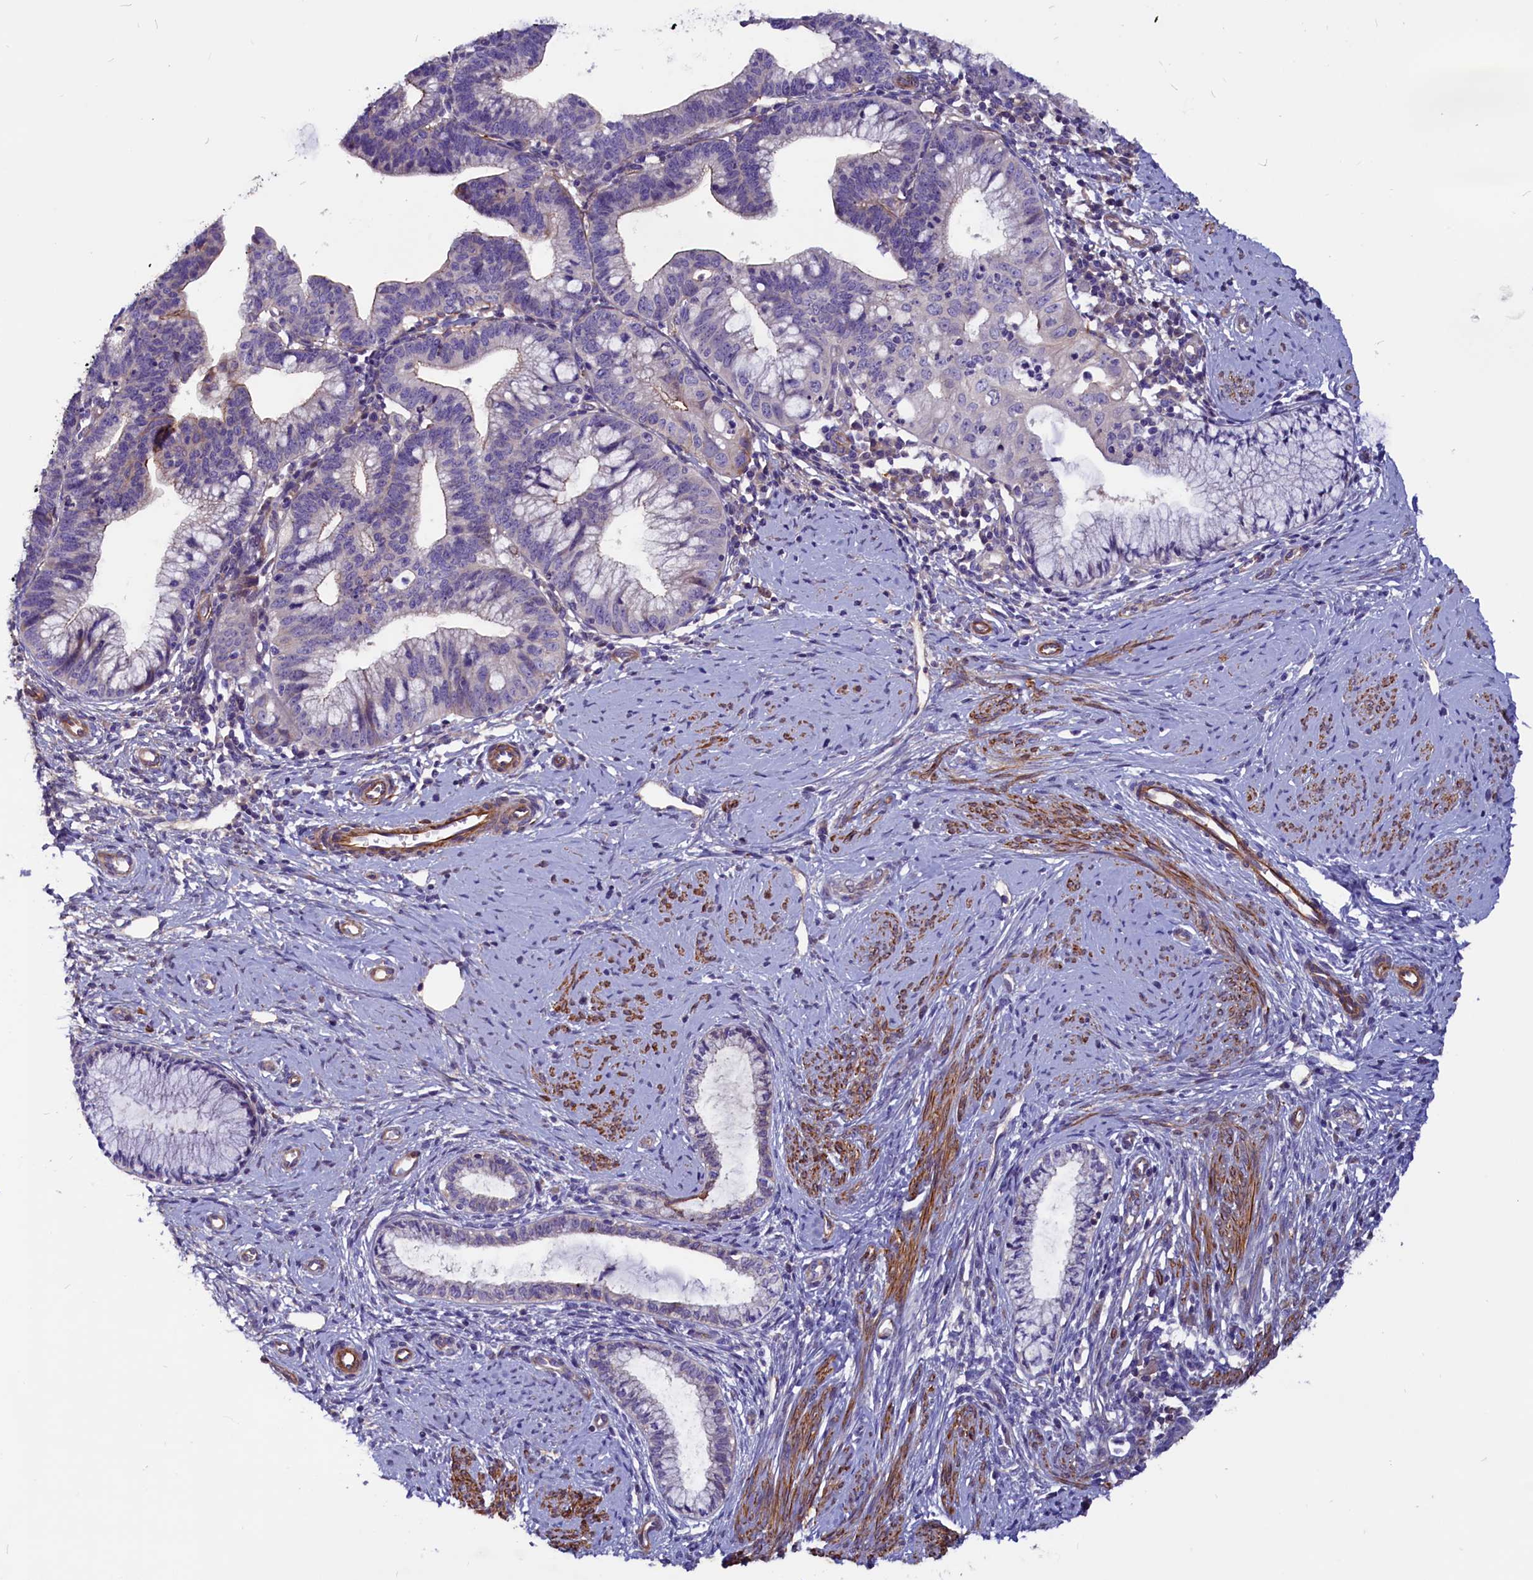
{"staining": {"intensity": "negative", "quantity": "none", "location": "none"}, "tissue": "cervical cancer", "cell_type": "Tumor cells", "image_type": "cancer", "snomed": [{"axis": "morphology", "description": "Adenocarcinoma, NOS"}, {"axis": "topography", "description": "Cervix"}], "caption": "The micrograph exhibits no significant expression in tumor cells of adenocarcinoma (cervical).", "gene": "ZNF749", "patient": {"sex": "female", "age": 36}}